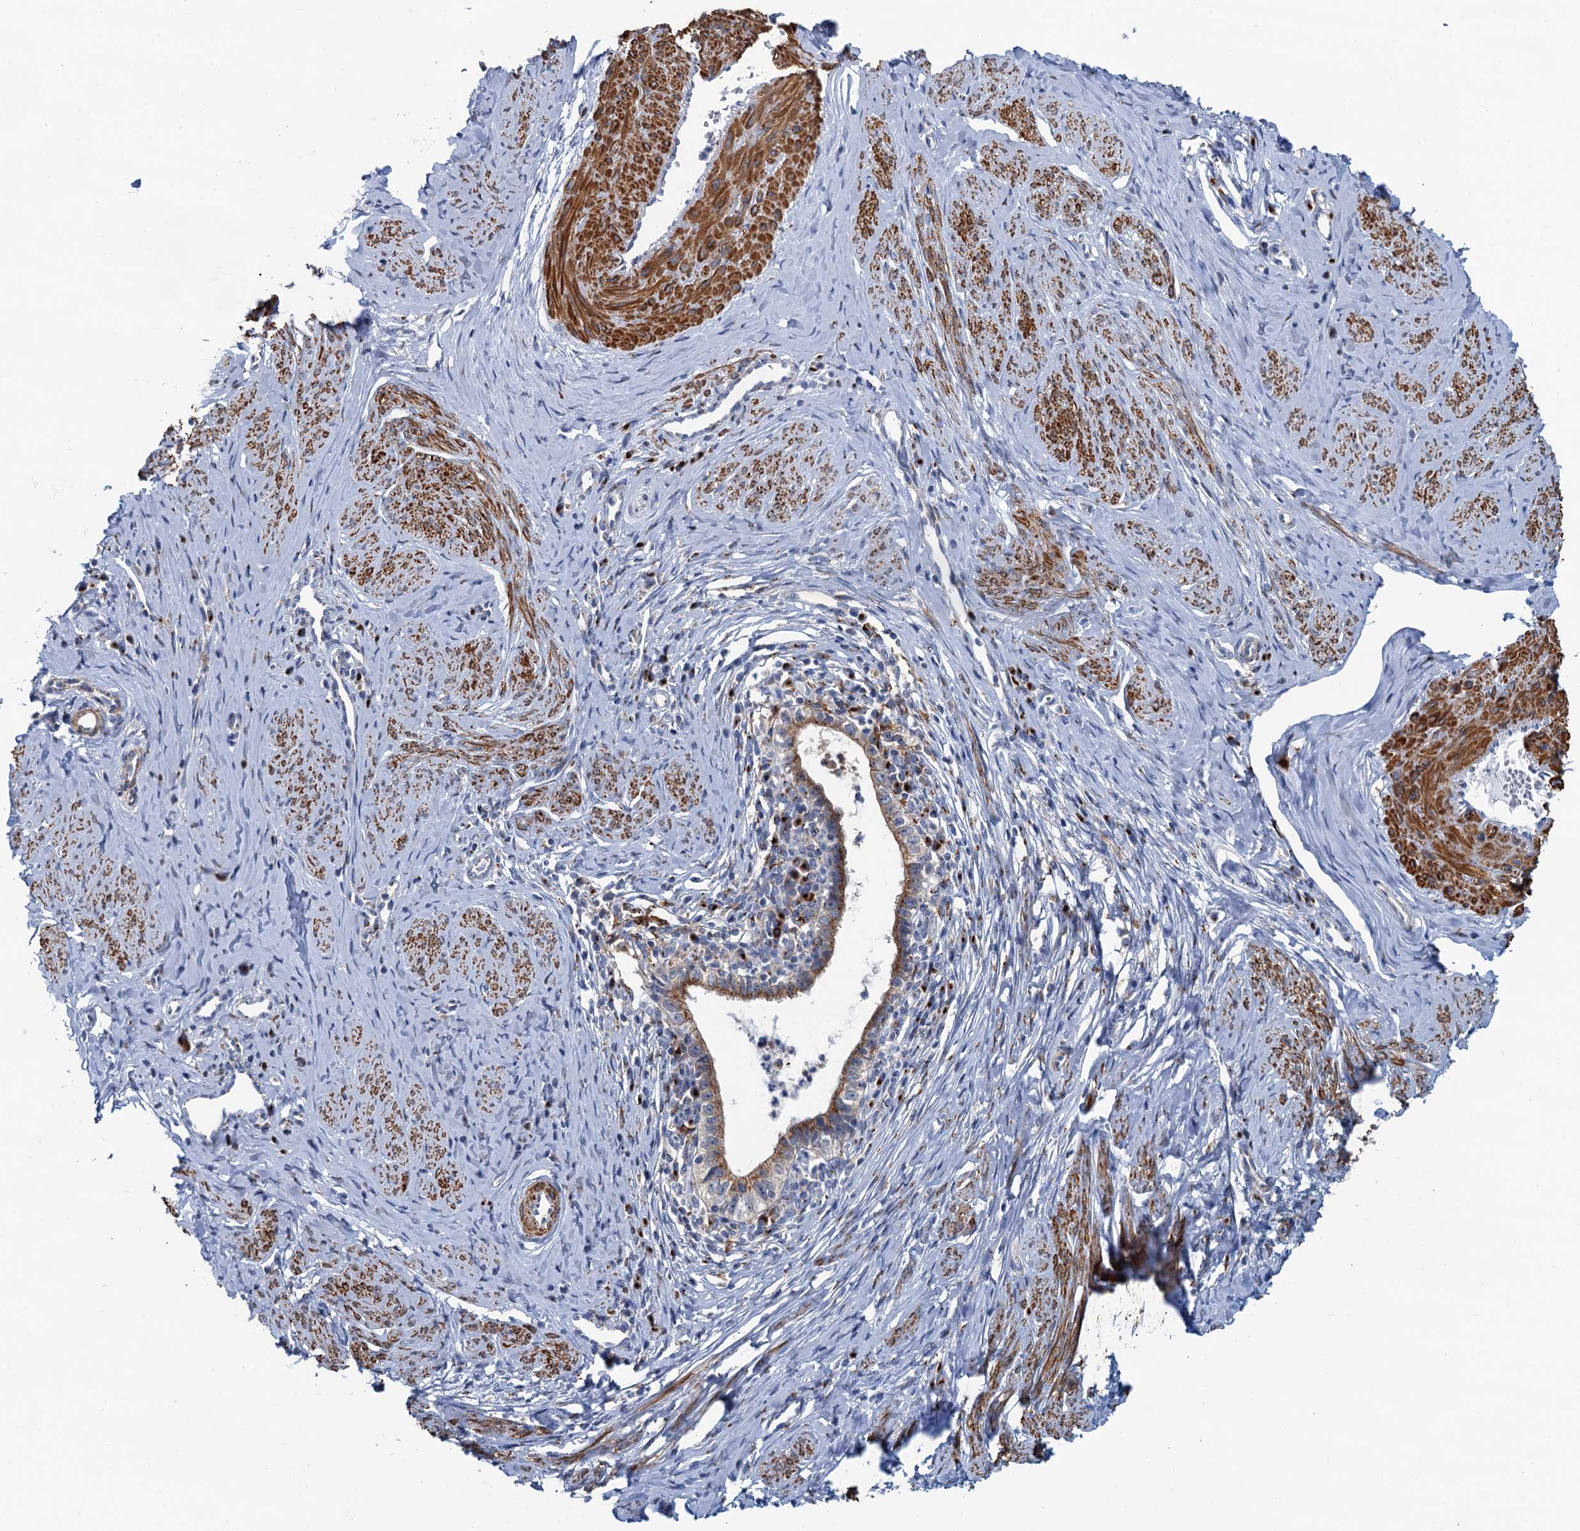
{"staining": {"intensity": "moderate", "quantity": ">75%", "location": "cytoplasmic/membranous"}, "tissue": "cervical cancer", "cell_type": "Tumor cells", "image_type": "cancer", "snomed": [{"axis": "morphology", "description": "Adenocarcinoma, NOS"}, {"axis": "topography", "description": "Cervix"}], "caption": "Immunohistochemical staining of cervical cancer shows moderate cytoplasmic/membranous protein expression in about >75% of tumor cells.", "gene": "BET1L", "patient": {"sex": "female", "age": 36}}